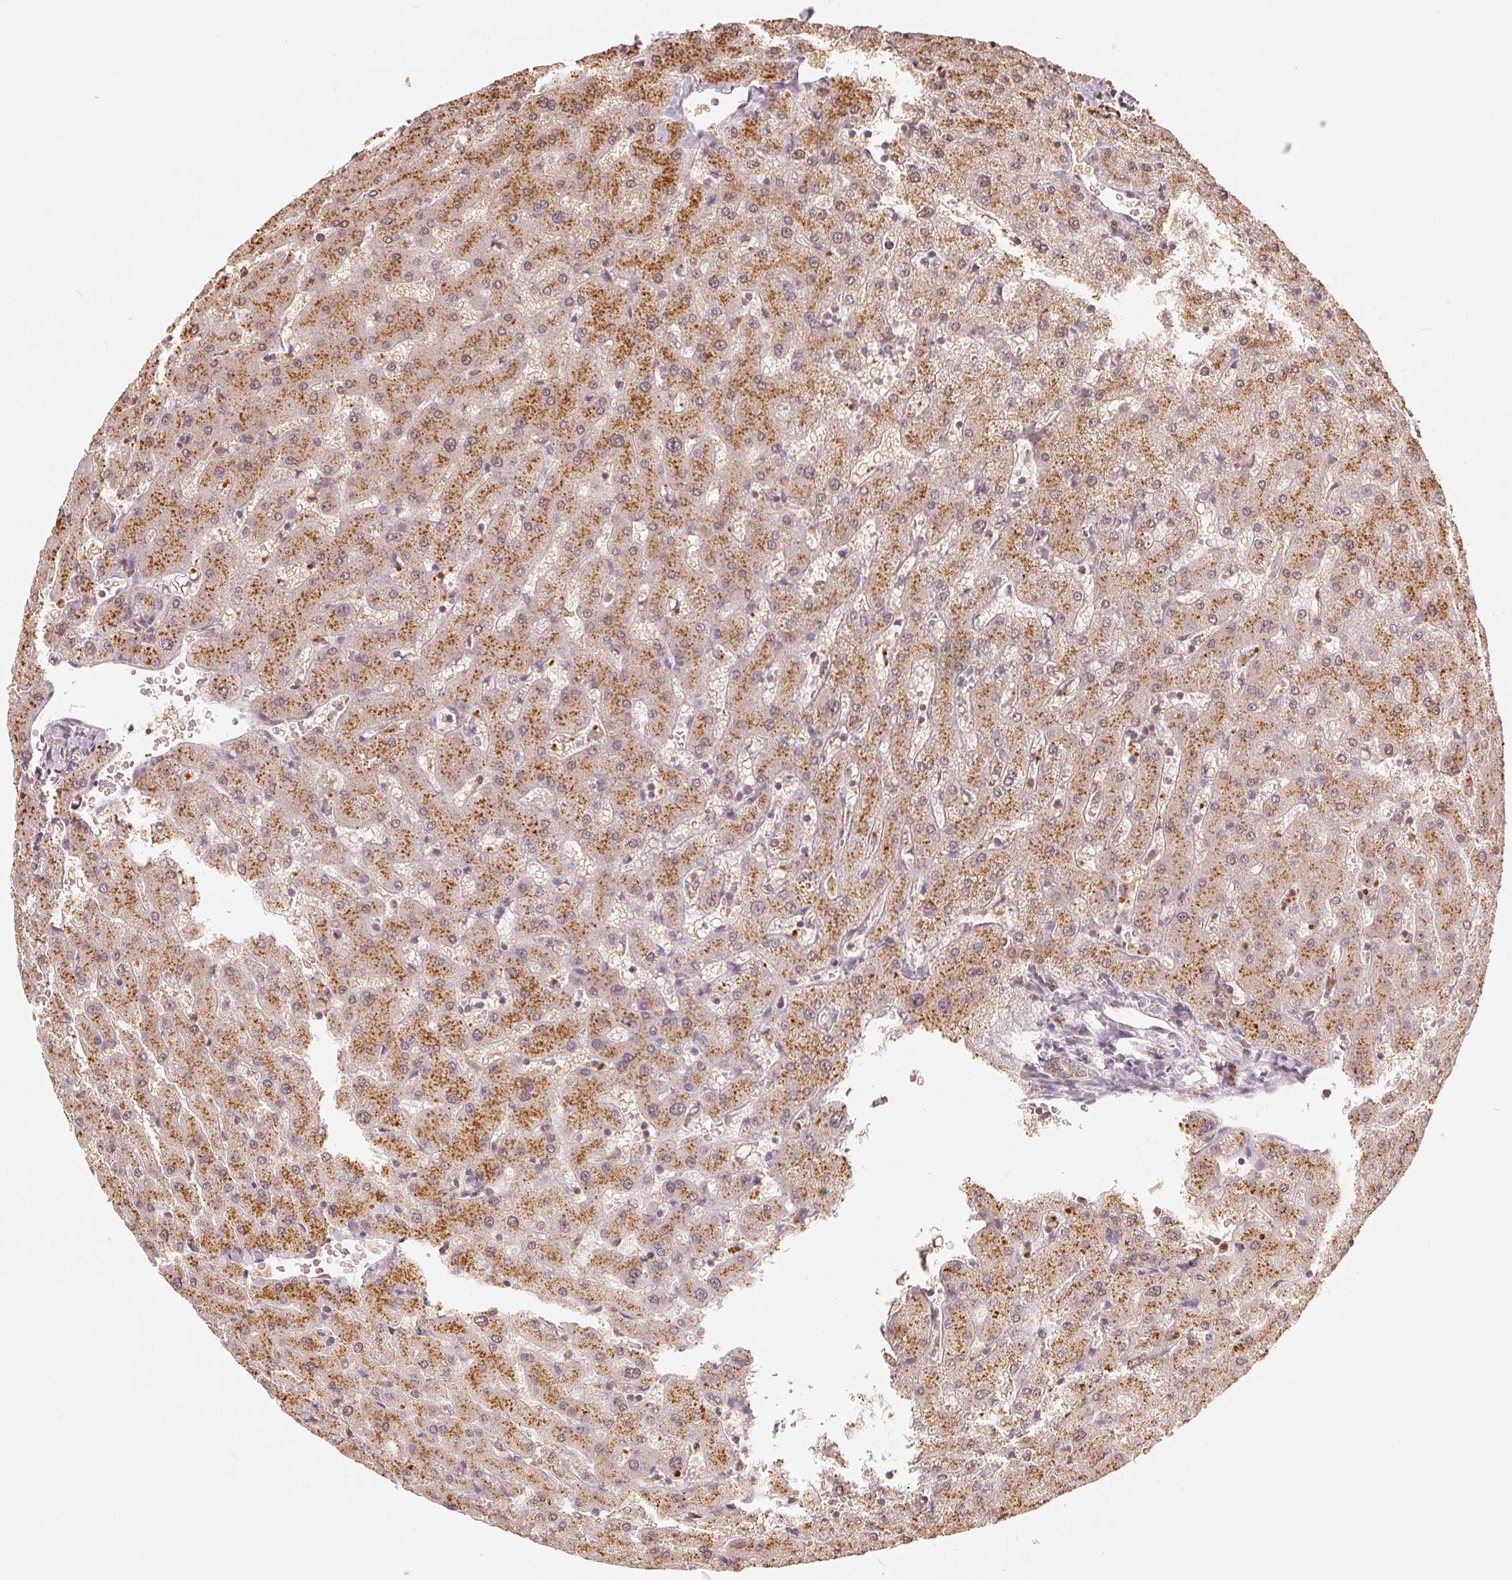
{"staining": {"intensity": "weak", "quantity": ">75%", "location": "cytoplasmic/membranous"}, "tissue": "liver", "cell_type": "Cholangiocytes", "image_type": "normal", "snomed": [{"axis": "morphology", "description": "Normal tissue, NOS"}, {"axis": "topography", "description": "Liver"}], "caption": "The histopathology image shows staining of normal liver, revealing weak cytoplasmic/membranous protein staining (brown color) within cholangiocytes.", "gene": "GUSB", "patient": {"sex": "female", "age": 63}}